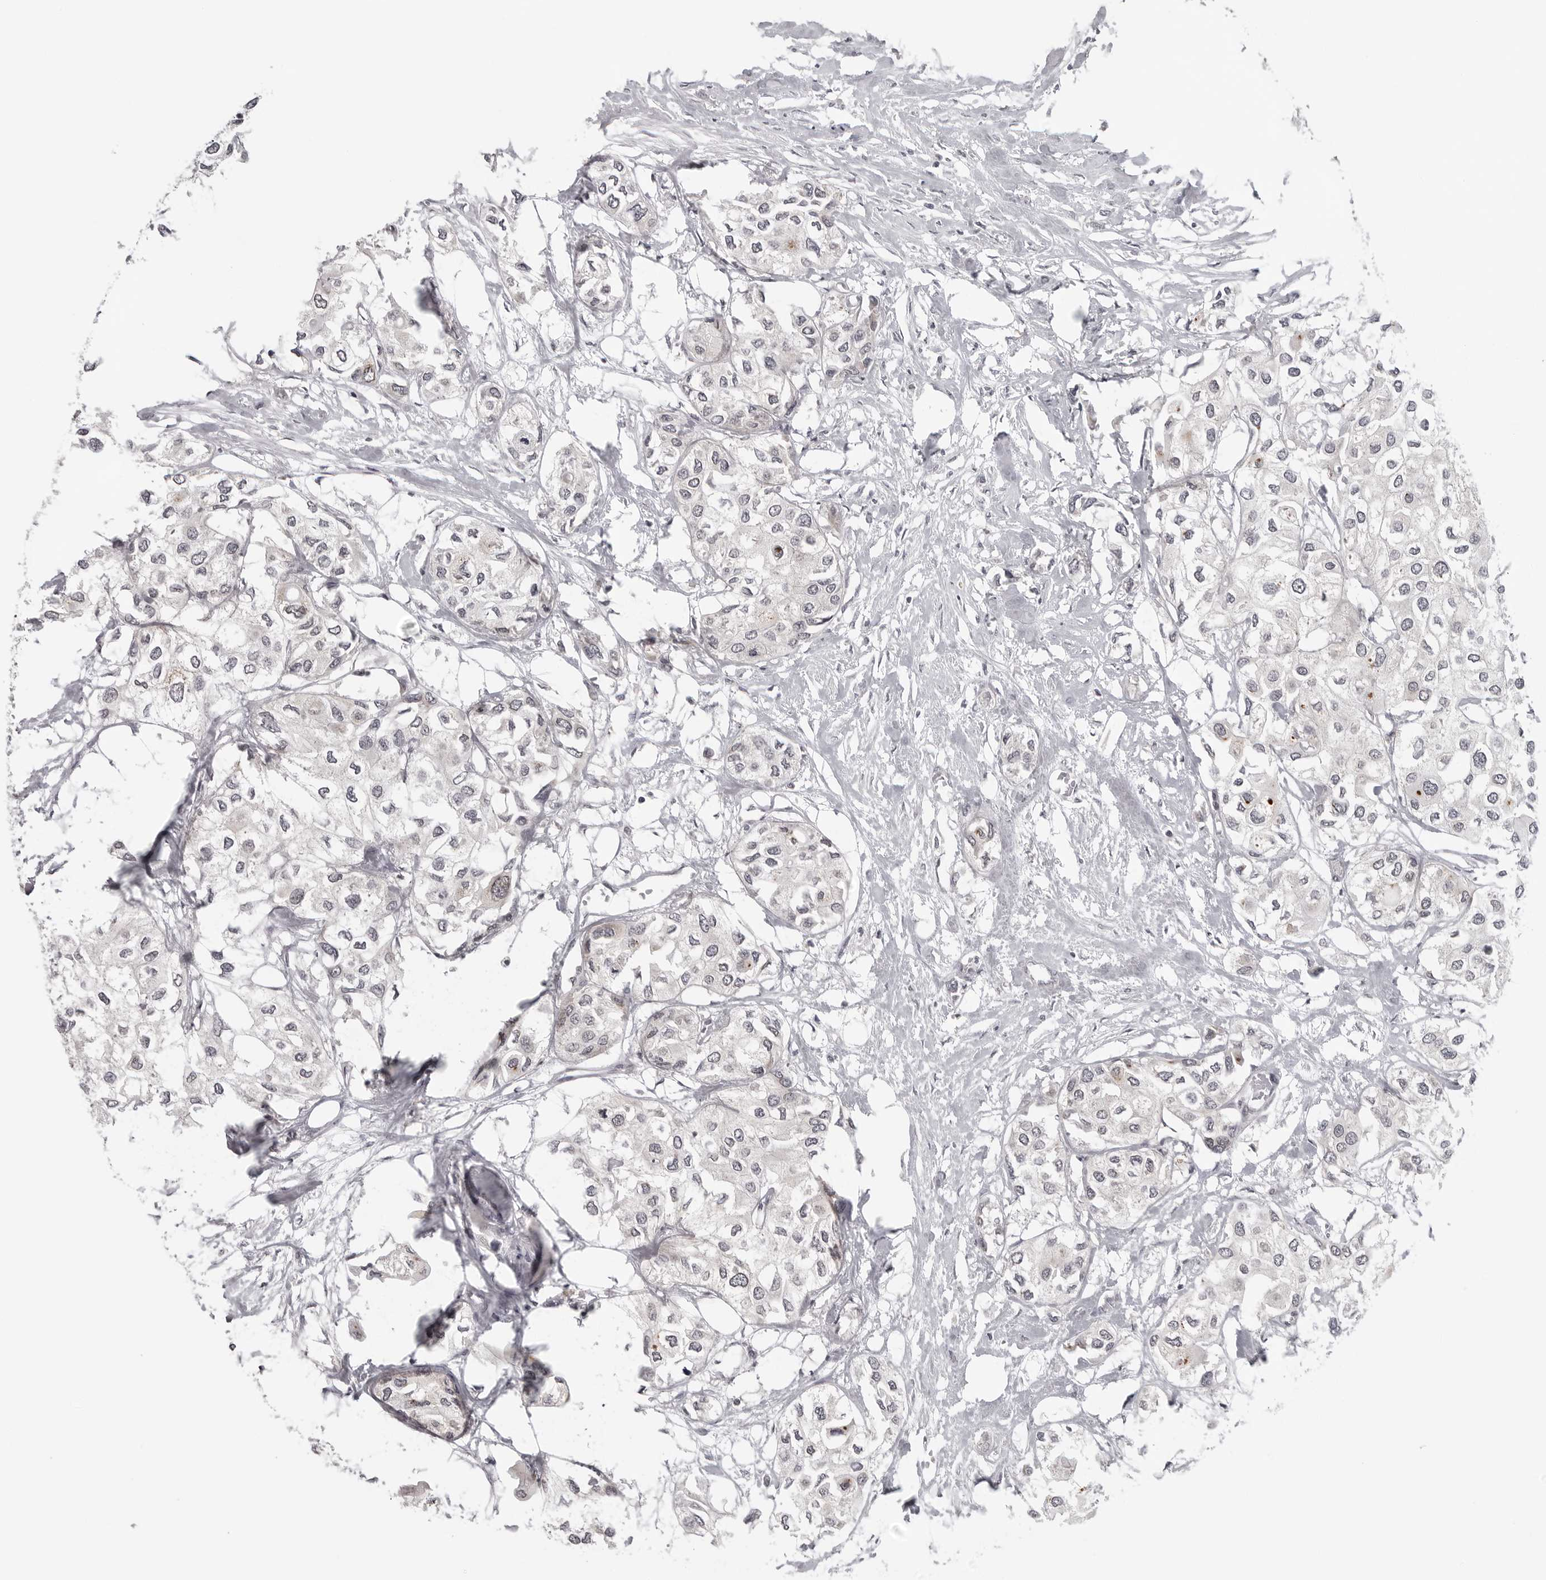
{"staining": {"intensity": "negative", "quantity": "none", "location": "none"}, "tissue": "urothelial cancer", "cell_type": "Tumor cells", "image_type": "cancer", "snomed": [{"axis": "morphology", "description": "Urothelial carcinoma, High grade"}, {"axis": "topography", "description": "Urinary bladder"}], "caption": "DAB (3,3'-diaminobenzidine) immunohistochemical staining of urothelial cancer demonstrates no significant expression in tumor cells. (DAB (3,3'-diaminobenzidine) immunohistochemistry with hematoxylin counter stain).", "gene": "TUT4", "patient": {"sex": "male", "age": 64}}